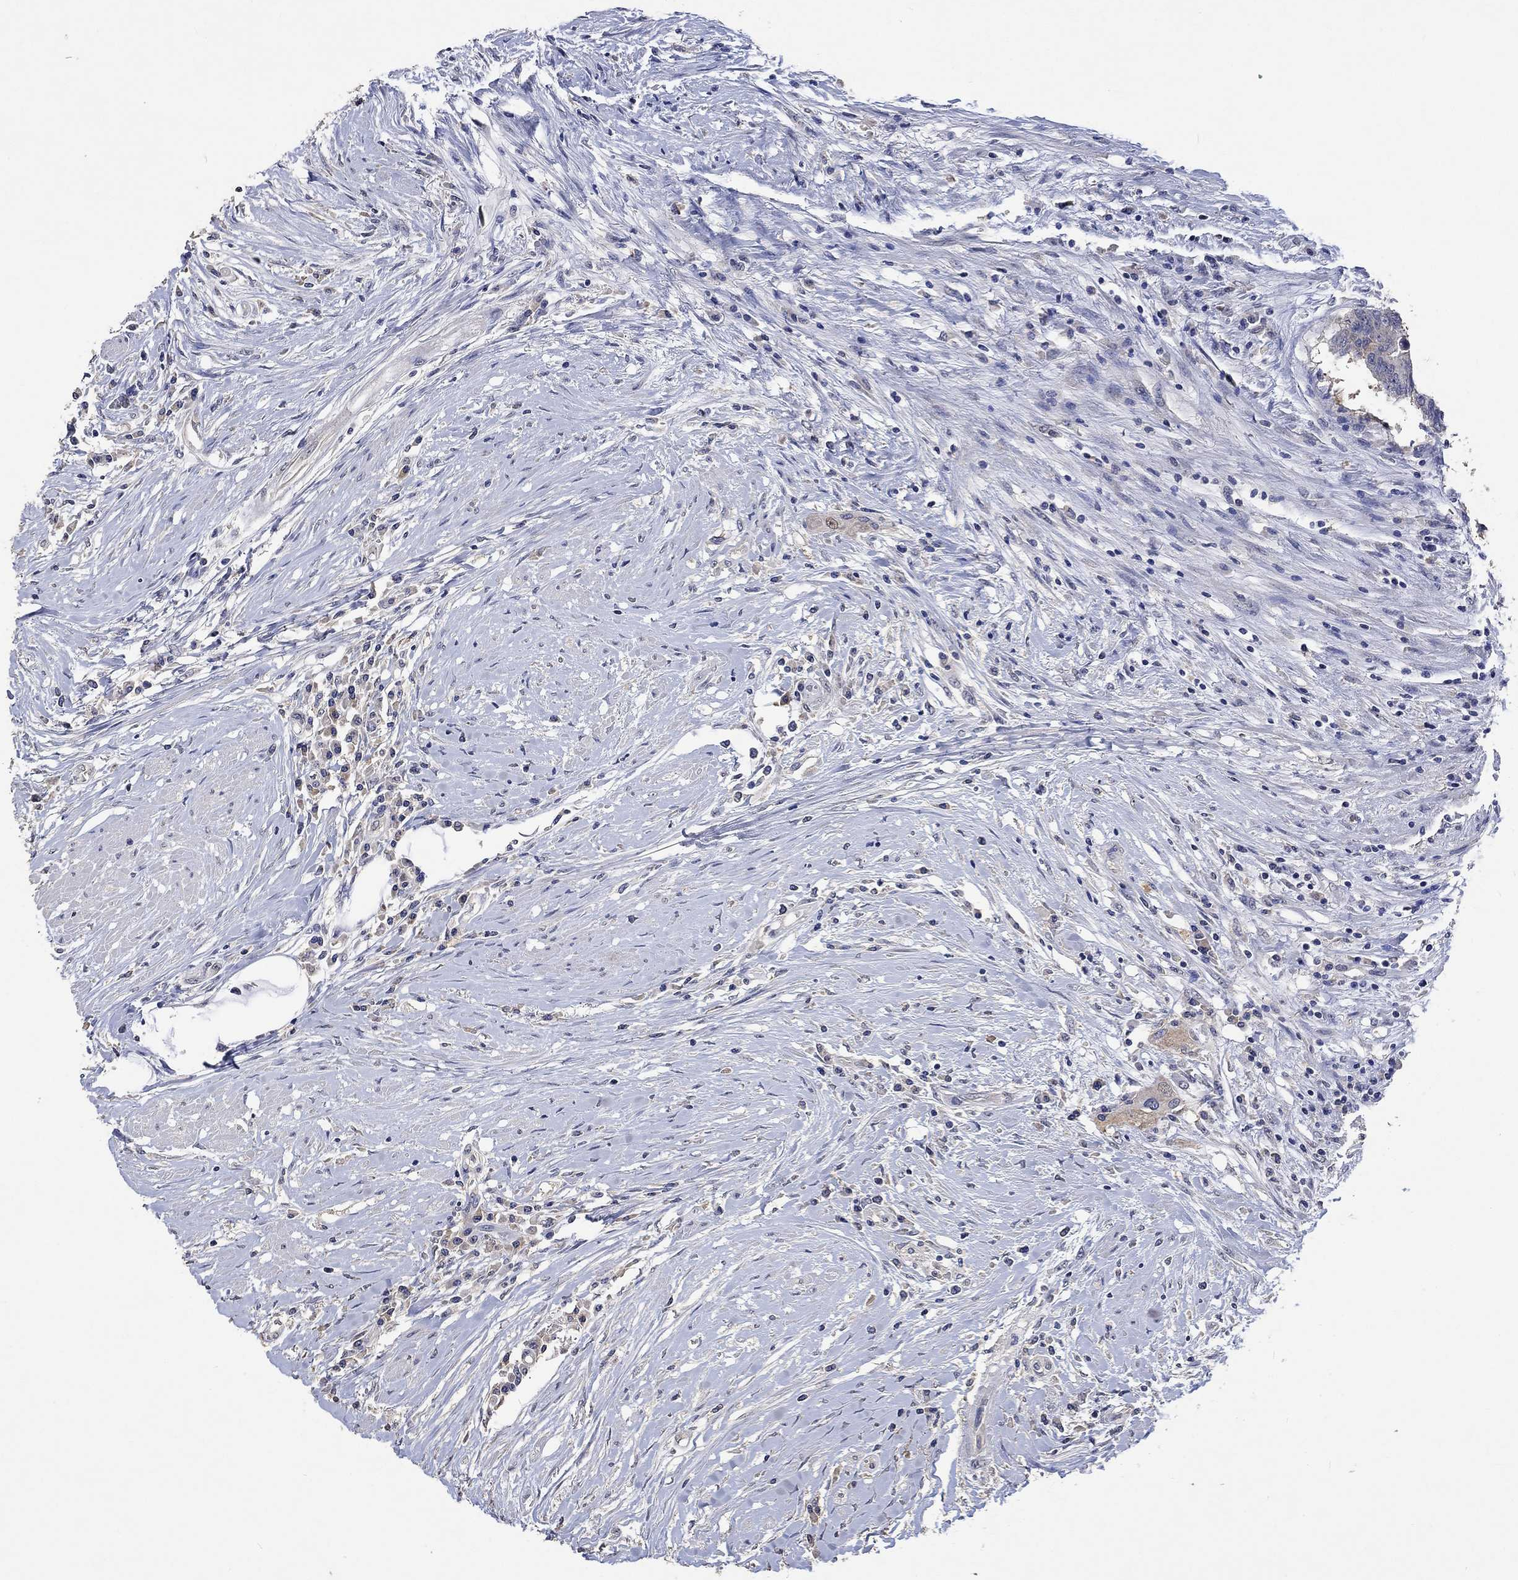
{"staining": {"intensity": "weak", "quantity": "<25%", "location": "cytoplasmic/membranous"}, "tissue": "colorectal cancer", "cell_type": "Tumor cells", "image_type": "cancer", "snomed": [{"axis": "morphology", "description": "Adenocarcinoma, NOS"}, {"axis": "topography", "description": "Rectum"}], "caption": "Photomicrograph shows no significant protein positivity in tumor cells of colorectal adenocarcinoma.", "gene": "PTPN20", "patient": {"sex": "male", "age": 59}}